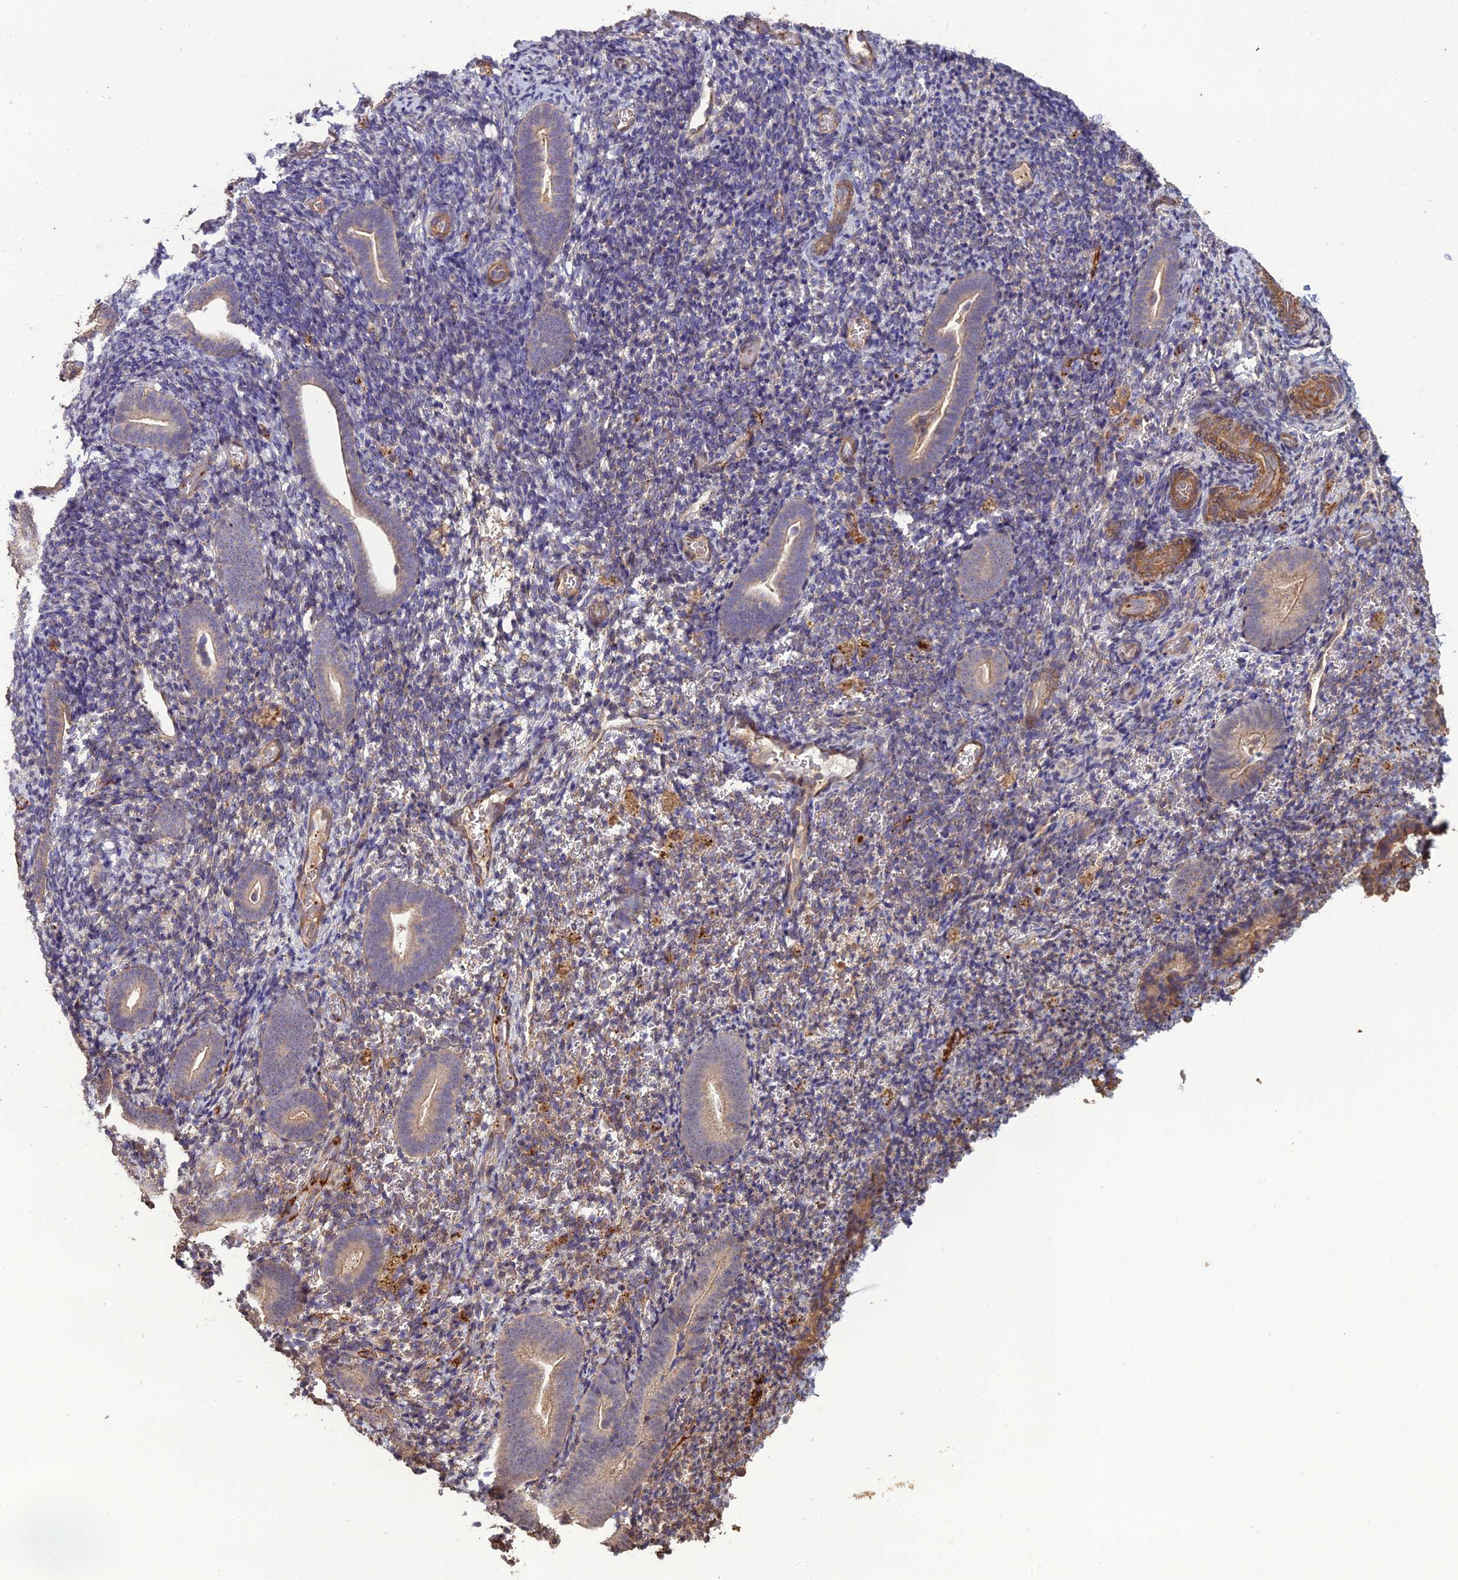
{"staining": {"intensity": "moderate", "quantity": "<25%", "location": "cytoplasmic/membranous"}, "tissue": "endometrium", "cell_type": "Cells in endometrial stroma", "image_type": "normal", "snomed": [{"axis": "morphology", "description": "Normal tissue, NOS"}, {"axis": "topography", "description": "Endometrium"}], "caption": "Brown immunohistochemical staining in benign endometrium displays moderate cytoplasmic/membranous staining in about <25% of cells in endometrial stroma.", "gene": "ATP6V0A2", "patient": {"sex": "female", "age": 51}}